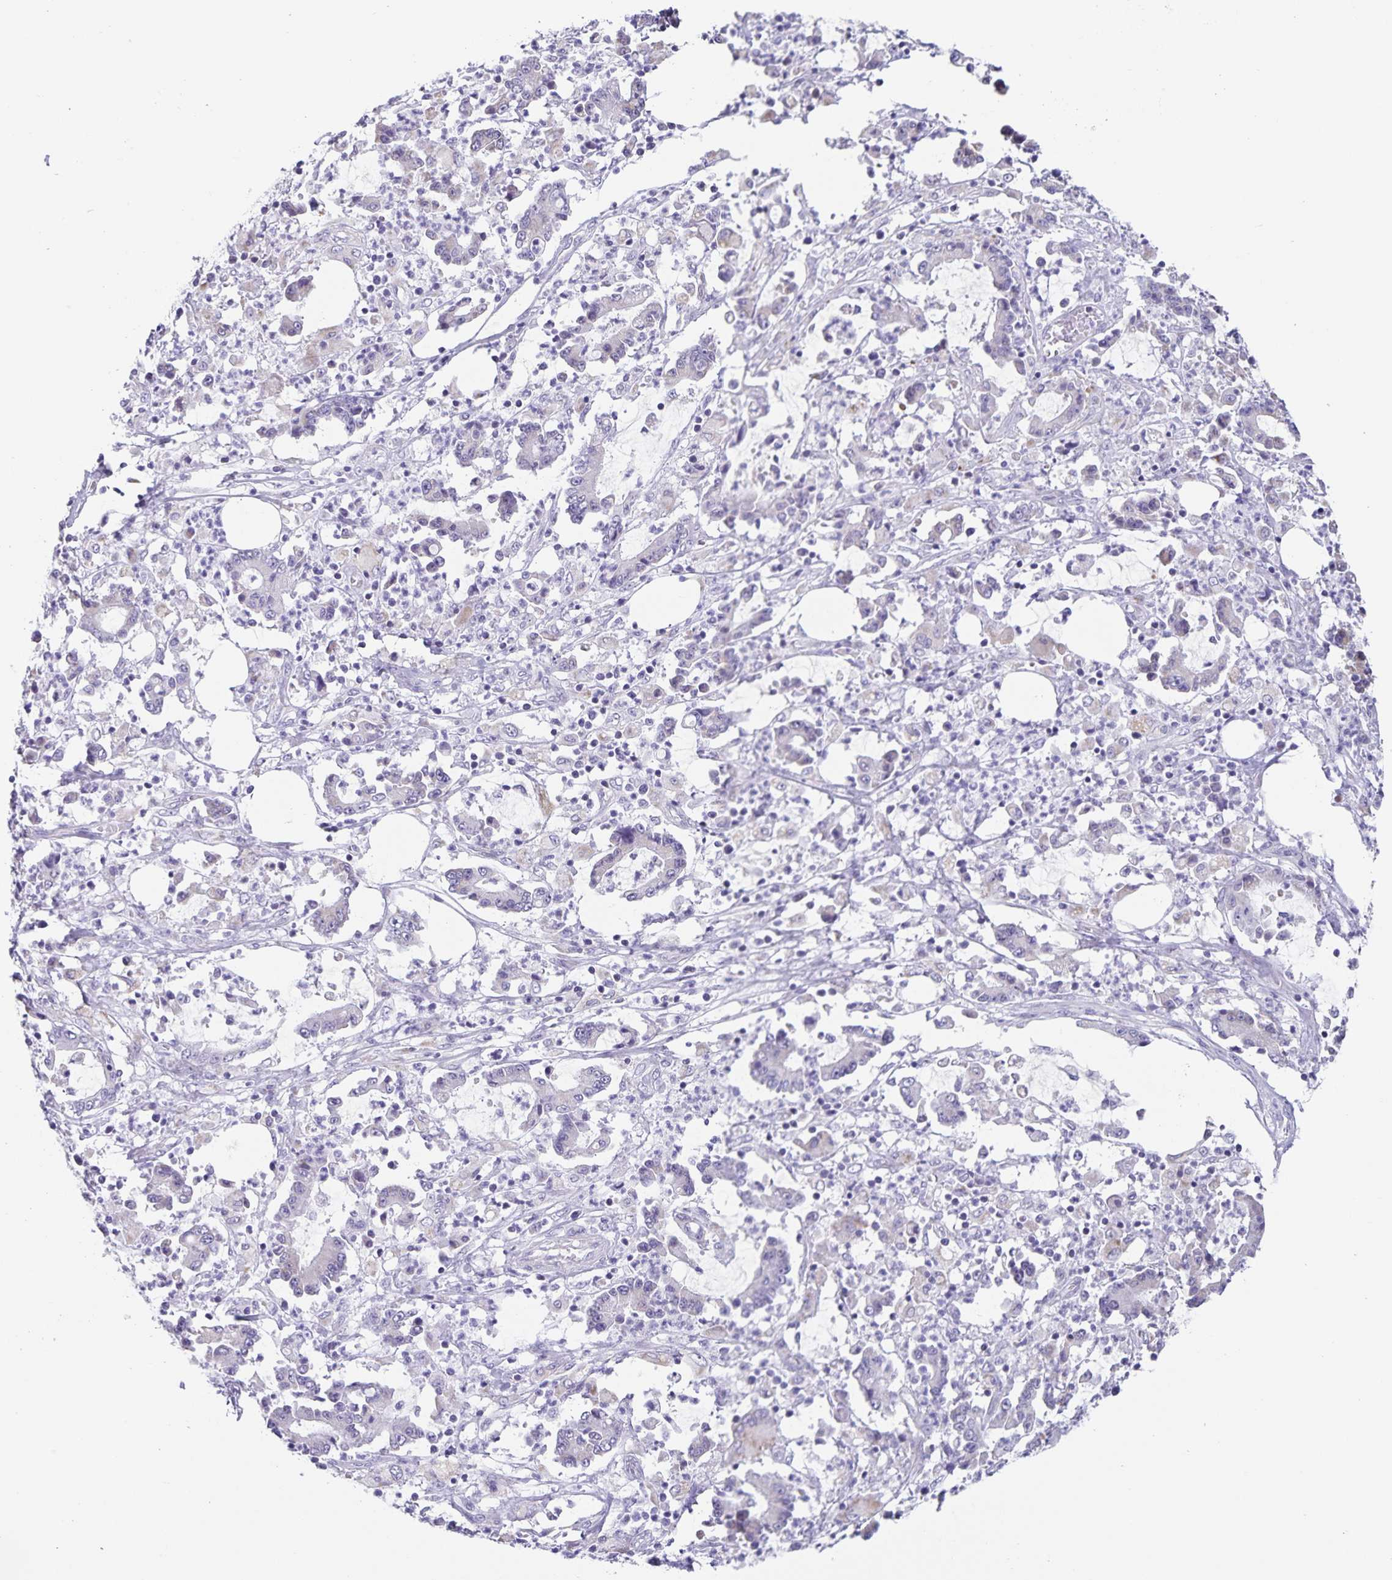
{"staining": {"intensity": "negative", "quantity": "none", "location": "none"}, "tissue": "stomach cancer", "cell_type": "Tumor cells", "image_type": "cancer", "snomed": [{"axis": "morphology", "description": "Adenocarcinoma, NOS"}, {"axis": "topography", "description": "Stomach, upper"}], "caption": "Stomach cancer (adenocarcinoma) stained for a protein using IHC shows no staining tumor cells.", "gene": "SYNM", "patient": {"sex": "male", "age": 68}}